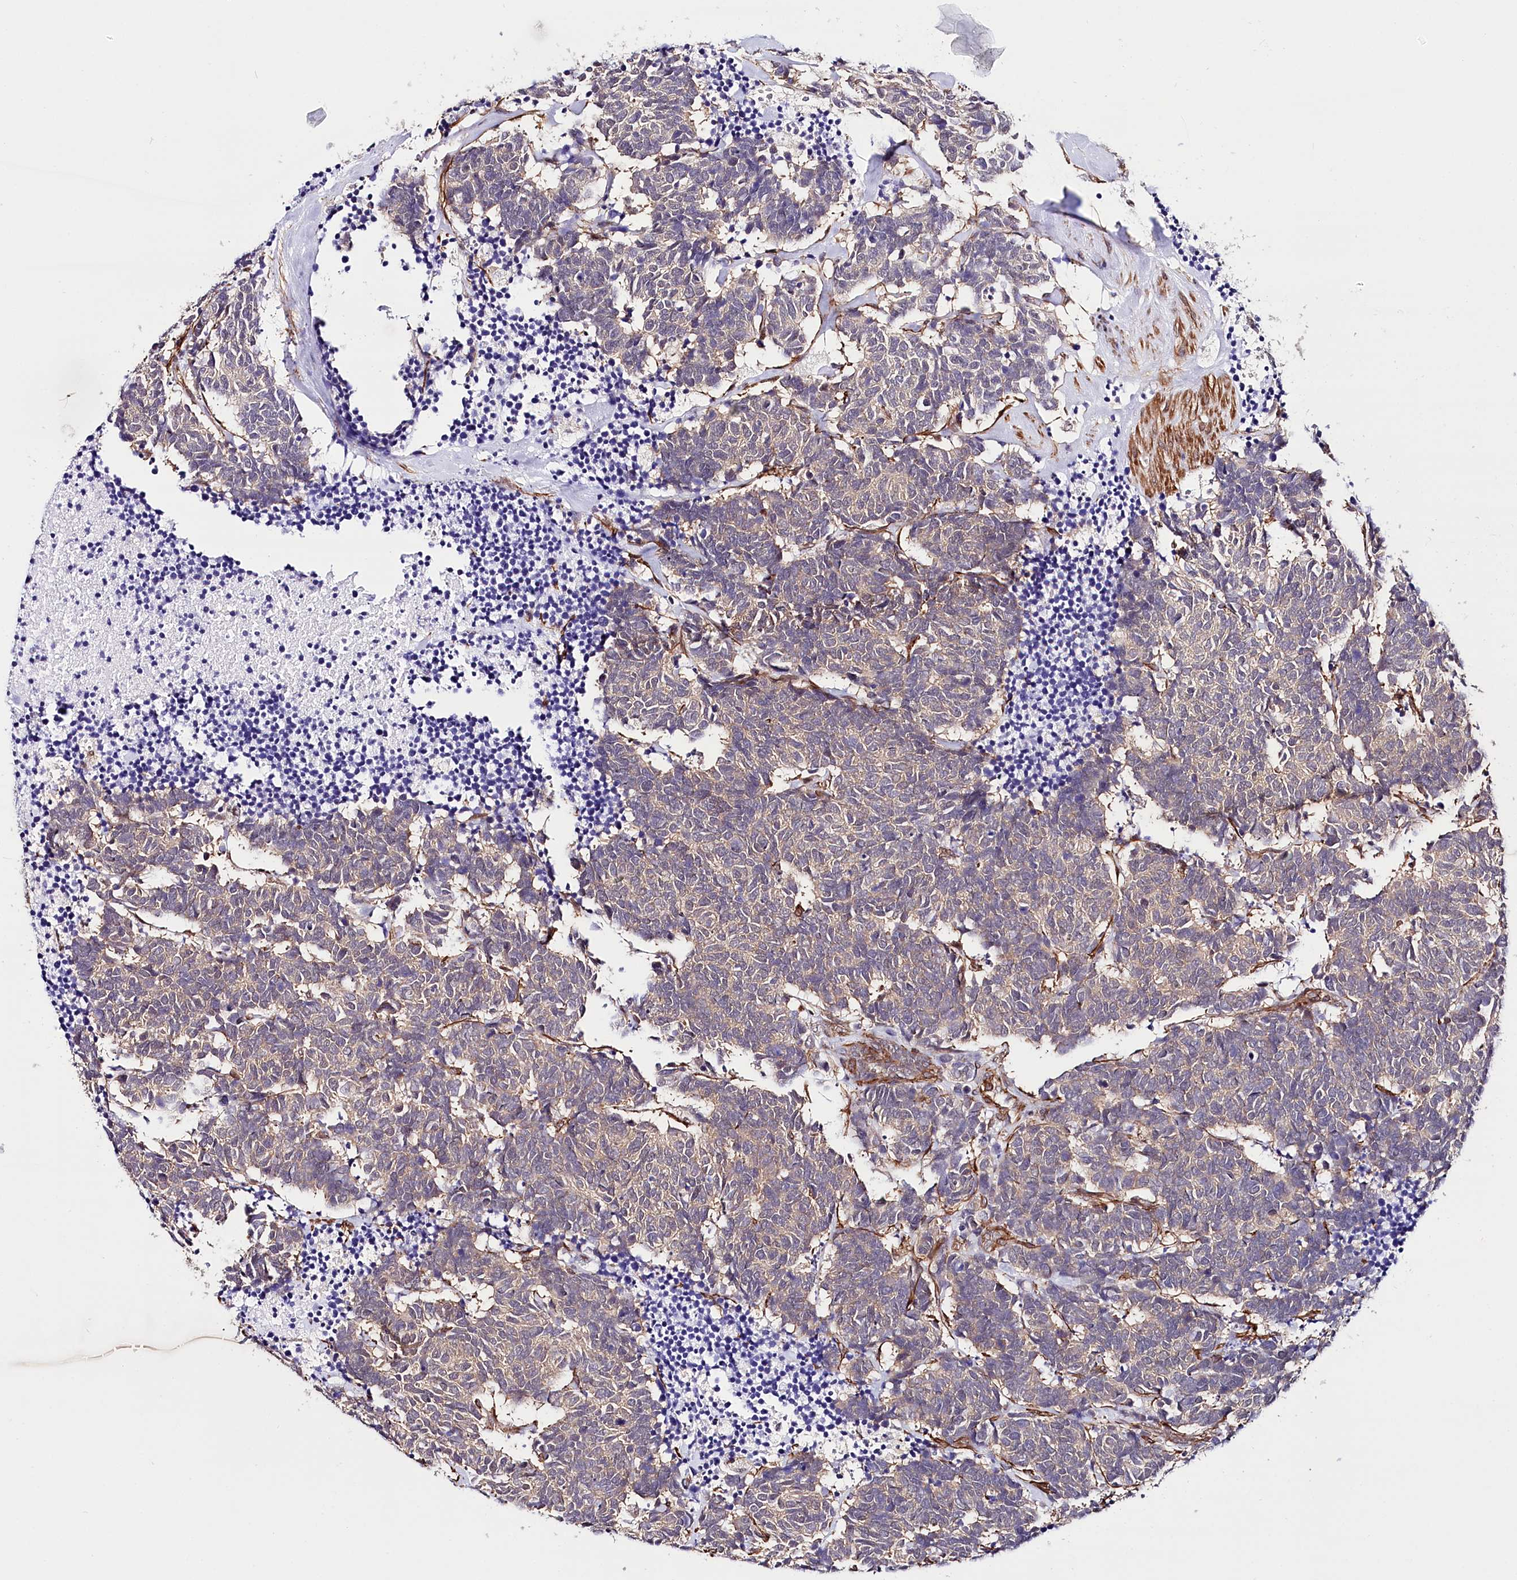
{"staining": {"intensity": "negative", "quantity": "none", "location": "none"}, "tissue": "carcinoid", "cell_type": "Tumor cells", "image_type": "cancer", "snomed": [{"axis": "morphology", "description": "Carcinoma, NOS"}, {"axis": "morphology", "description": "Carcinoid, malignant, NOS"}, {"axis": "topography", "description": "Urinary bladder"}], "caption": "Immunohistochemistry of human carcinoid shows no positivity in tumor cells. (DAB (3,3'-diaminobenzidine) immunohistochemistry, high magnification).", "gene": "PPP2R5B", "patient": {"sex": "male", "age": 57}}